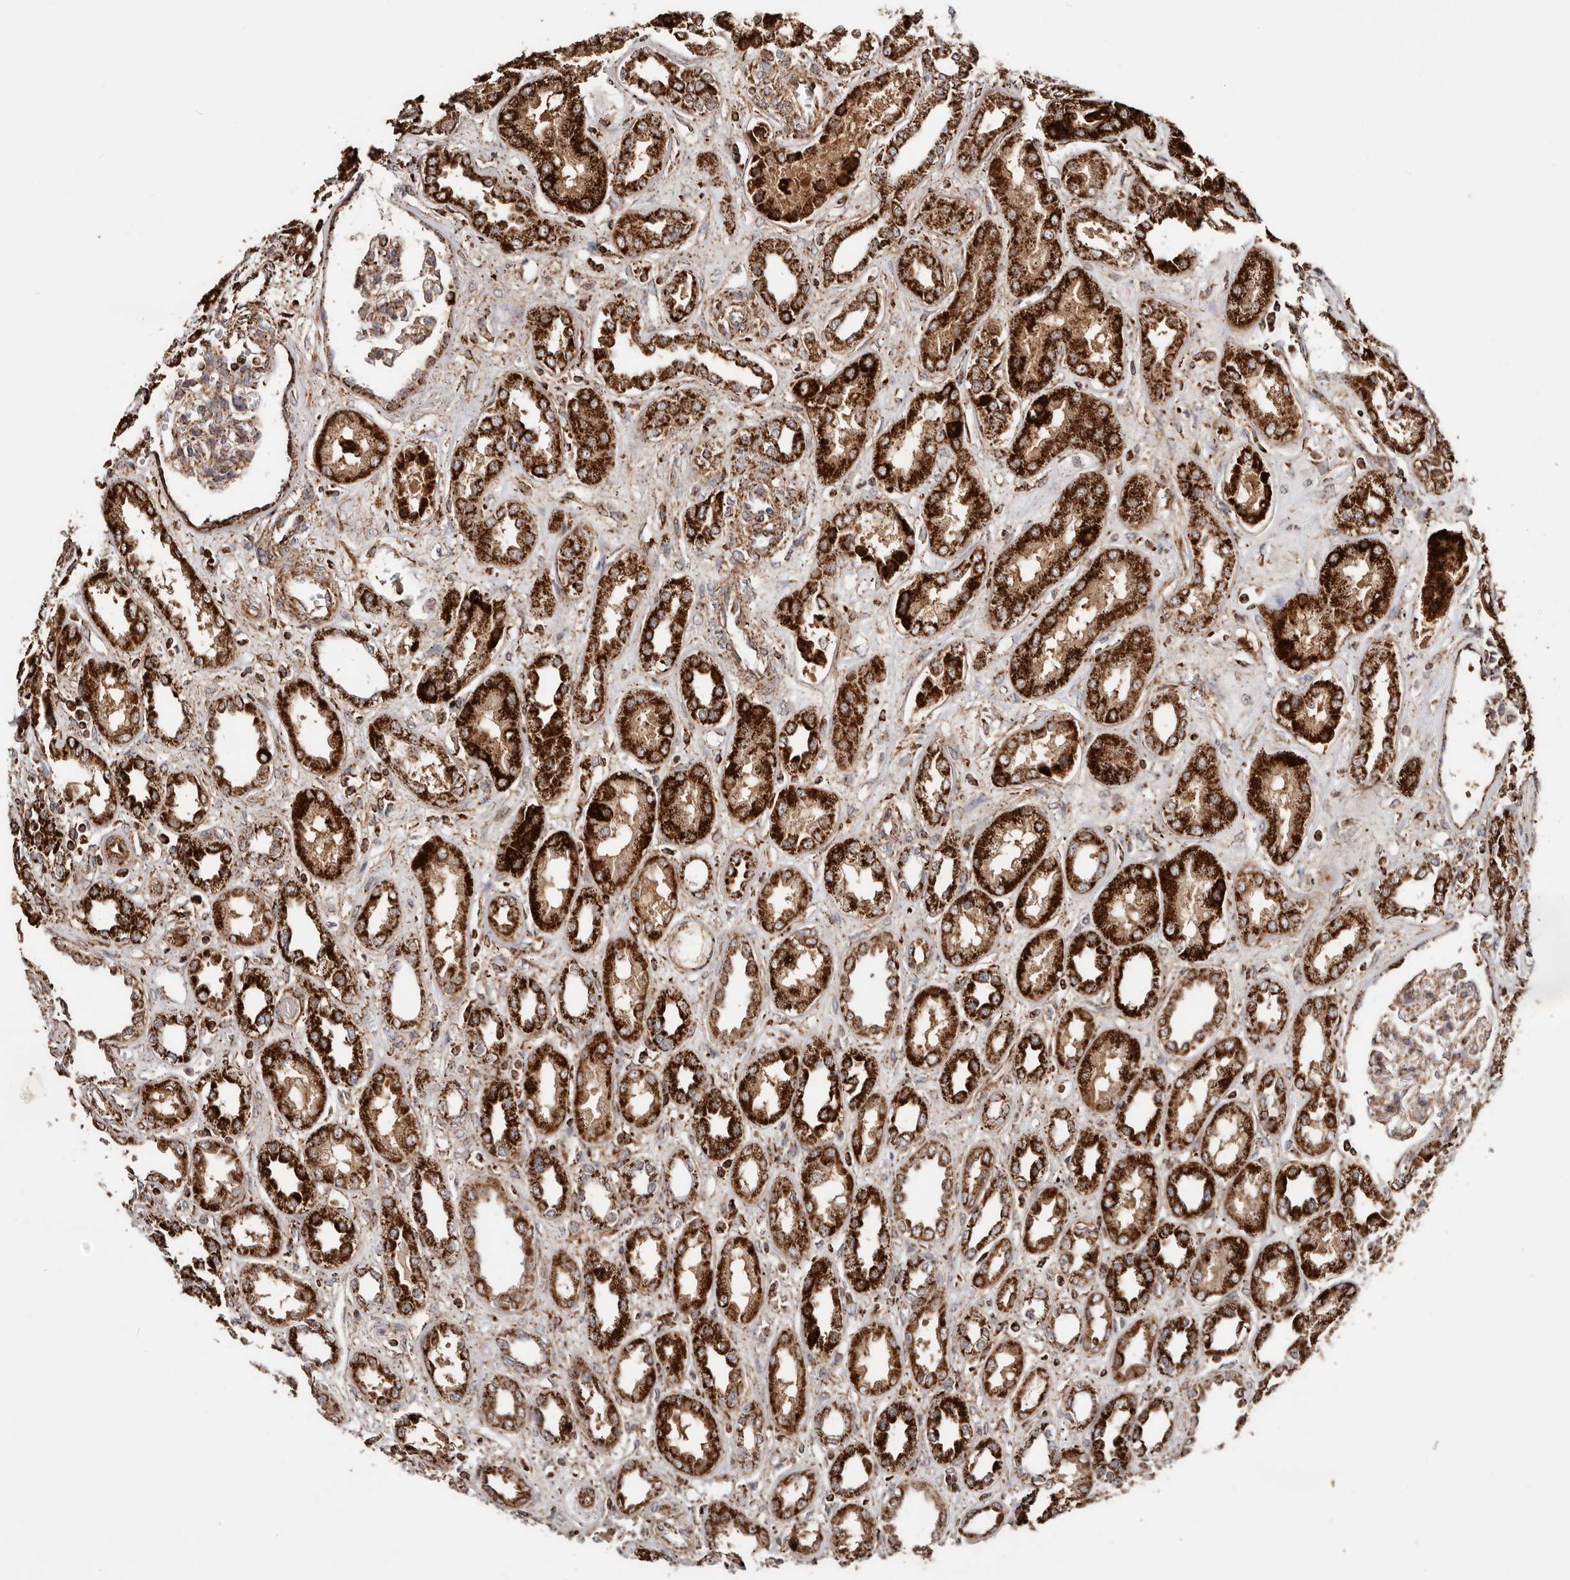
{"staining": {"intensity": "moderate", "quantity": "25%-75%", "location": "cytoplasmic/membranous"}, "tissue": "kidney", "cell_type": "Cells in glomeruli", "image_type": "normal", "snomed": [{"axis": "morphology", "description": "Normal tissue, NOS"}, {"axis": "topography", "description": "Kidney"}], "caption": "High-power microscopy captured an immunohistochemistry (IHC) image of unremarkable kidney, revealing moderate cytoplasmic/membranous staining in approximately 25%-75% of cells in glomeruli.", "gene": "PRKACB", "patient": {"sex": "male", "age": 59}}